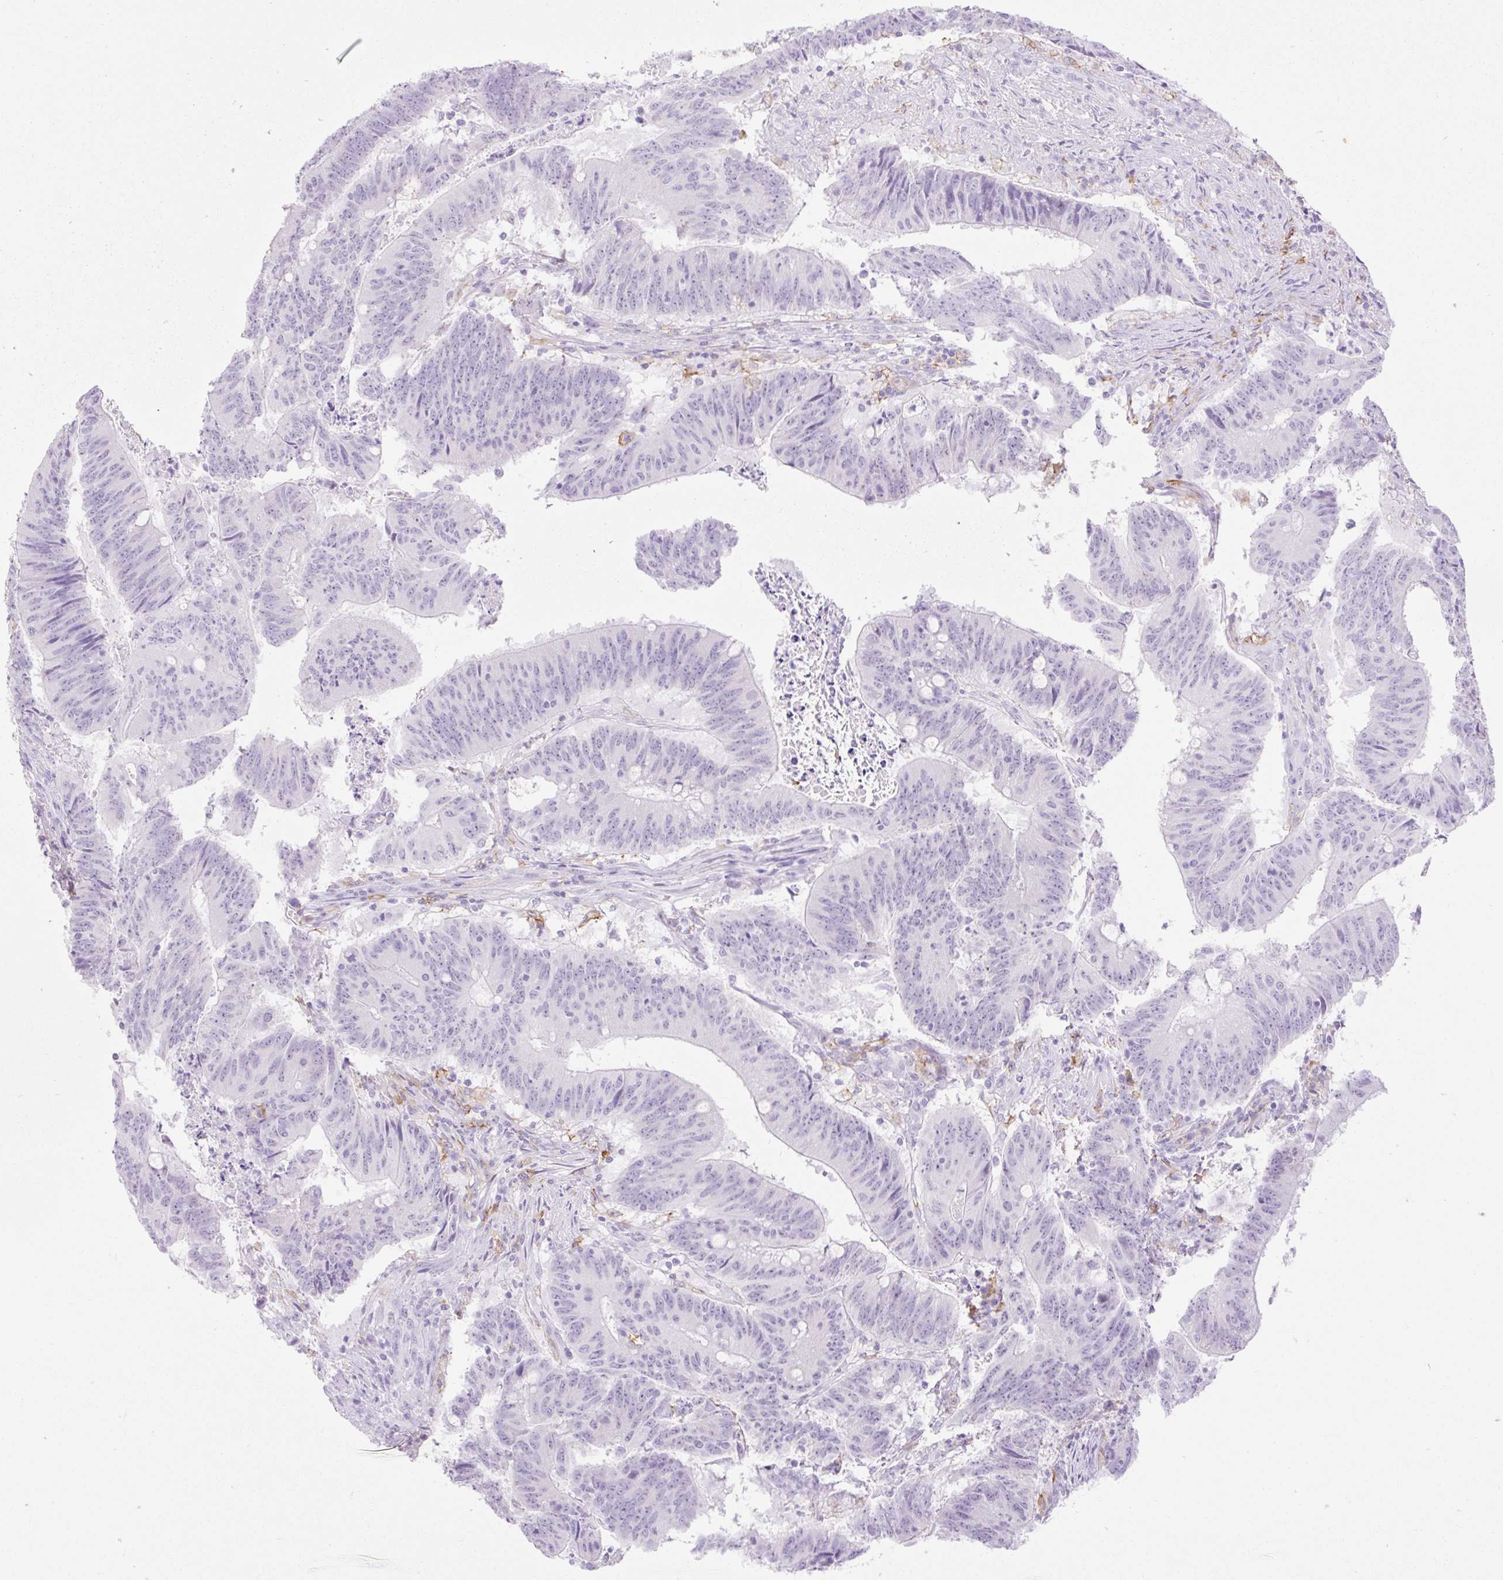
{"staining": {"intensity": "negative", "quantity": "none", "location": "none"}, "tissue": "colorectal cancer", "cell_type": "Tumor cells", "image_type": "cancer", "snomed": [{"axis": "morphology", "description": "Adenocarcinoma, NOS"}, {"axis": "topography", "description": "Colon"}], "caption": "An IHC micrograph of colorectal adenocarcinoma is shown. There is no staining in tumor cells of colorectal adenocarcinoma.", "gene": "SIGLEC1", "patient": {"sex": "female", "age": 87}}